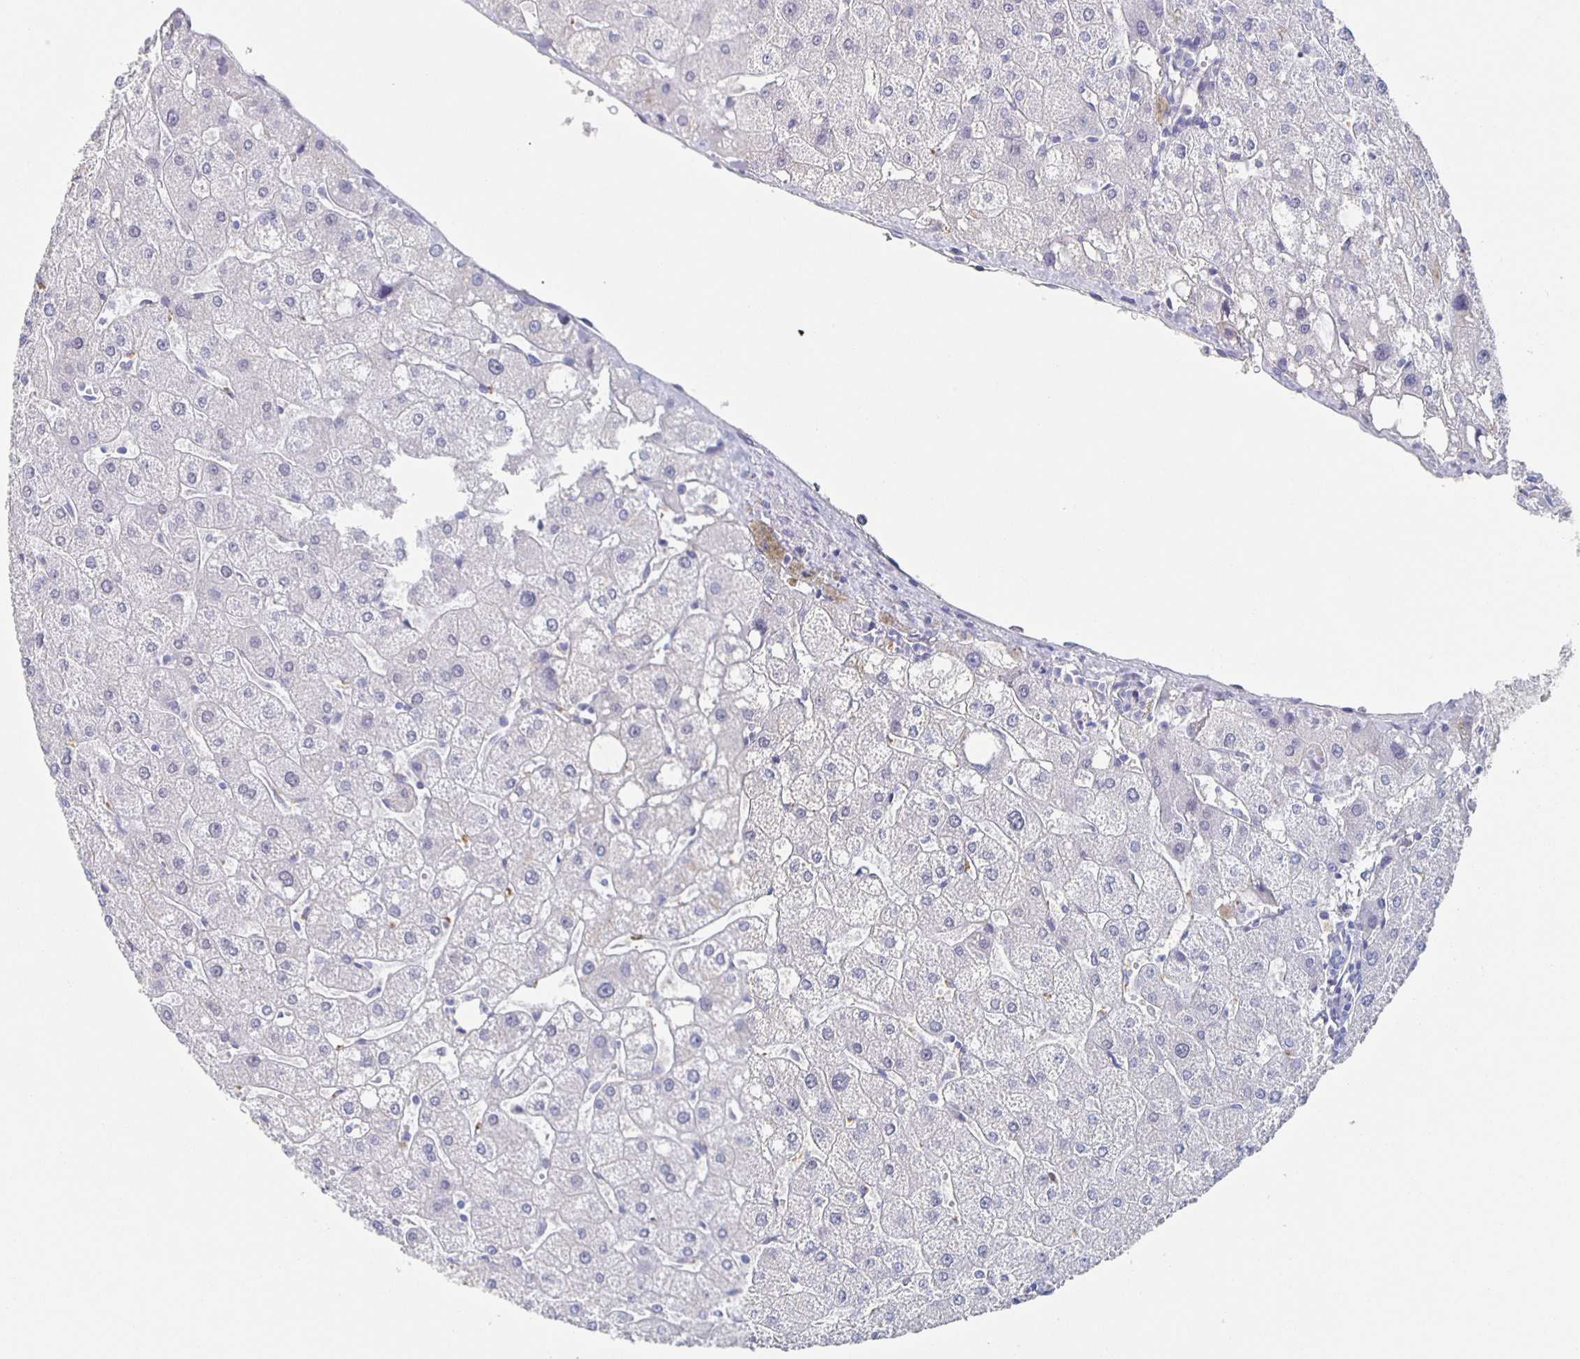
{"staining": {"intensity": "negative", "quantity": "none", "location": "none"}, "tissue": "liver", "cell_type": "Cholangiocytes", "image_type": "normal", "snomed": [{"axis": "morphology", "description": "Normal tissue, NOS"}, {"axis": "topography", "description": "Liver"}], "caption": "DAB (3,3'-diaminobenzidine) immunohistochemical staining of unremarkable human liver displays no significant staining in cholangiocytes.", "gene": "CACNA2D2", "patient": {"sex": "male", "age": 67}}